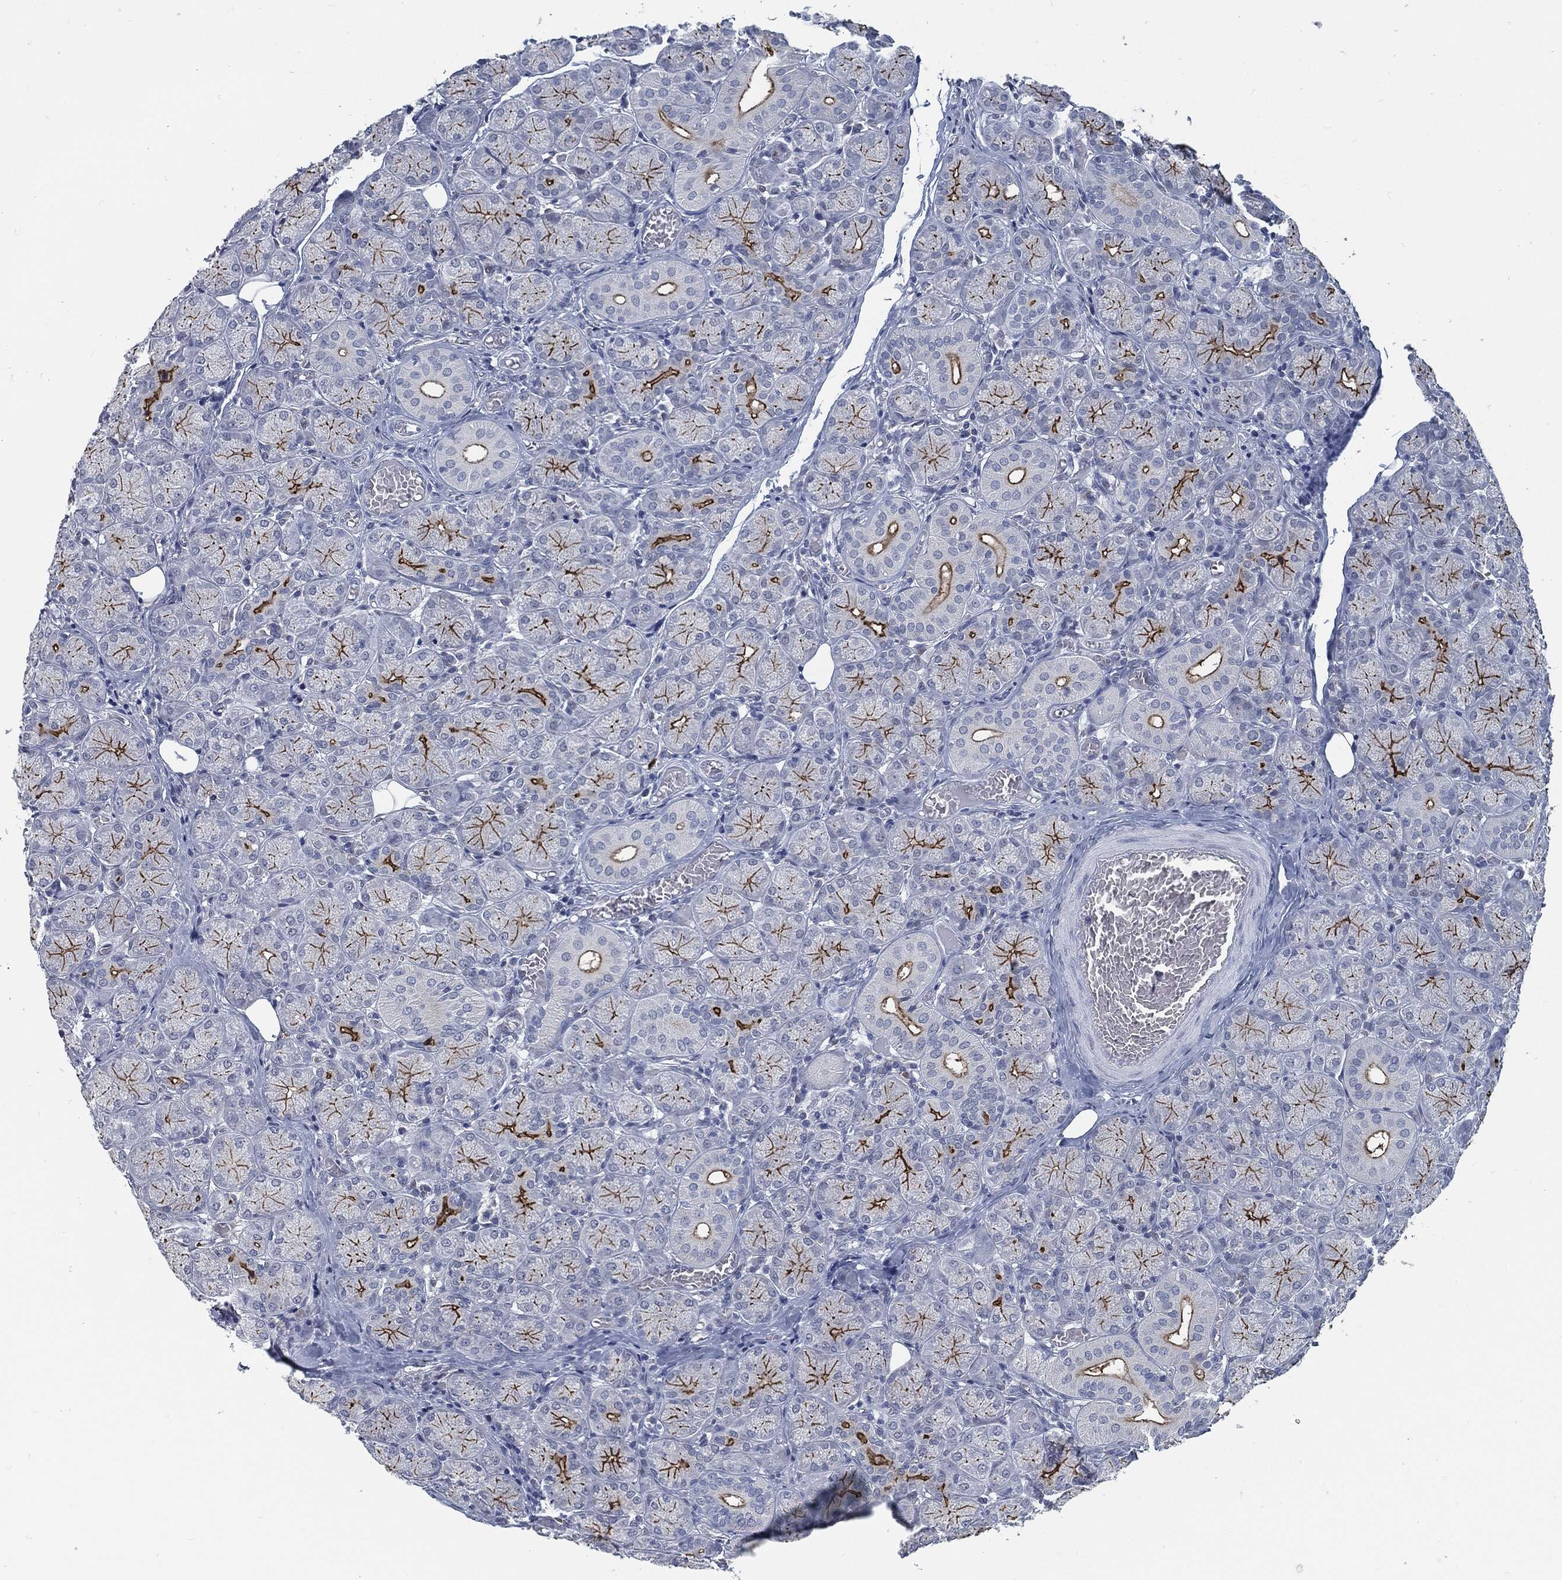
{"staining": {"intensity": "strong", "quantity": "25%-75%", "location": "cytoplasmic/membranous"}, "tissue": "salivary gland", "cell_type": "Glandular cells", "image_type": "normal", "snomed": [{"axis": "morphology", "description": "Normal tissue, NOS"}, {"axis": "topography", "description": "Salivary gland"}, {"axis": "topography", "description": "Peripheral nerve tissue"}], "caption": "Approximately 25%-75% of glandular cells in benign salivary gland reveal strong cytoplasmic/membranous protein staining as visualized by brown immunohistochemical staining.", "gene": "PROM1", "patient": {"sex": "female", "age": 24}}